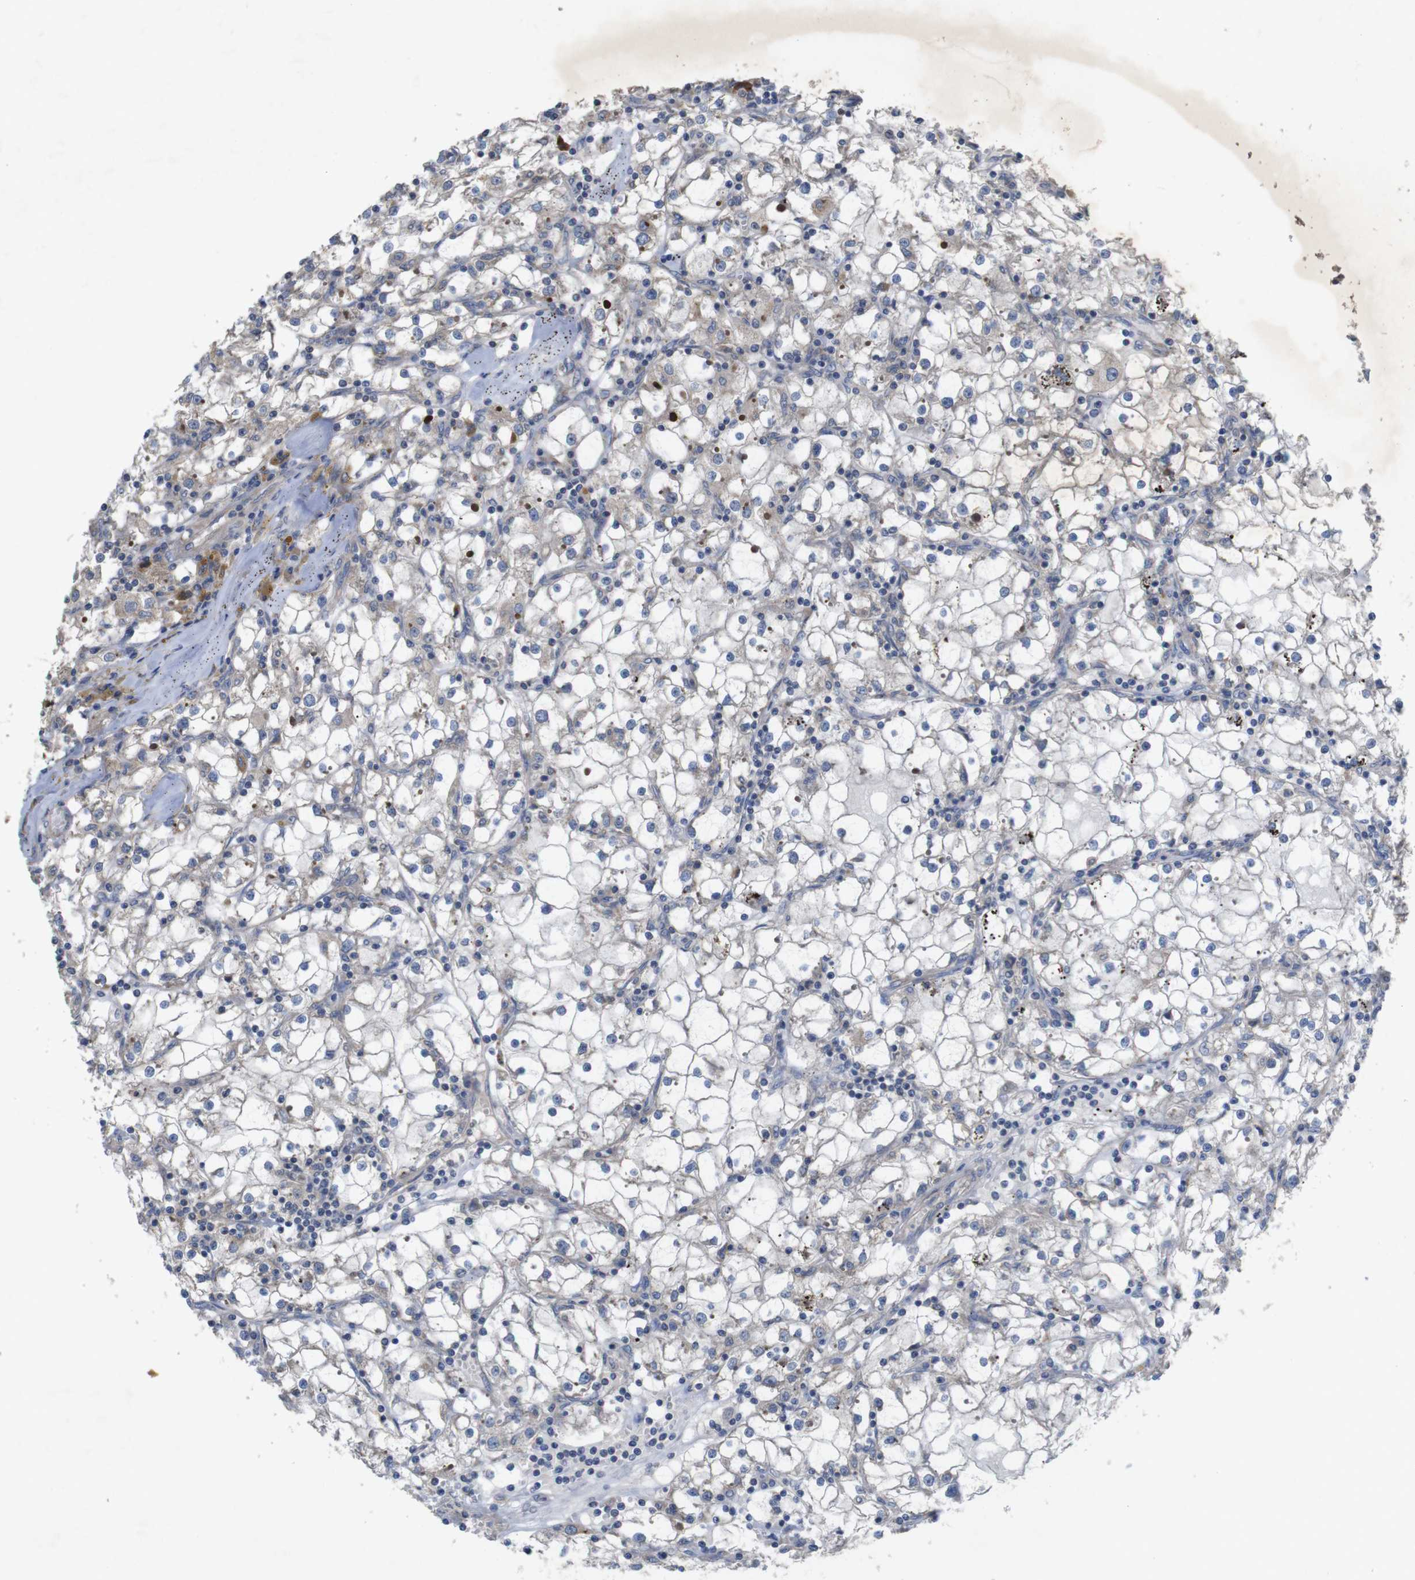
{"staining": {"intensity": "weak", "quantity": "25%-75%", "location": "cytoplasmic/membranous"}, "tissue": "renal cancer", "cell_type": "Tumor cells", "image_type": "cancer", "snomed": [{"axis": "morphology", "description": "Adenocarcinoma, NOS"}, {"axis": "topography", "description": "Kidney"}], "caption": "Immunohistochemistry histopathology image of neoplastic tissue: human adenocarcinoma (renal) stained using IHC exhibits low levels of weak protein expression localized specifically in the cytoplasmic/membranous of tumor cells, appearing as a cytoplasmic/membranous brown color.", "gene": "KCNS3", "patient": {"sex": "male", "age": 56}}